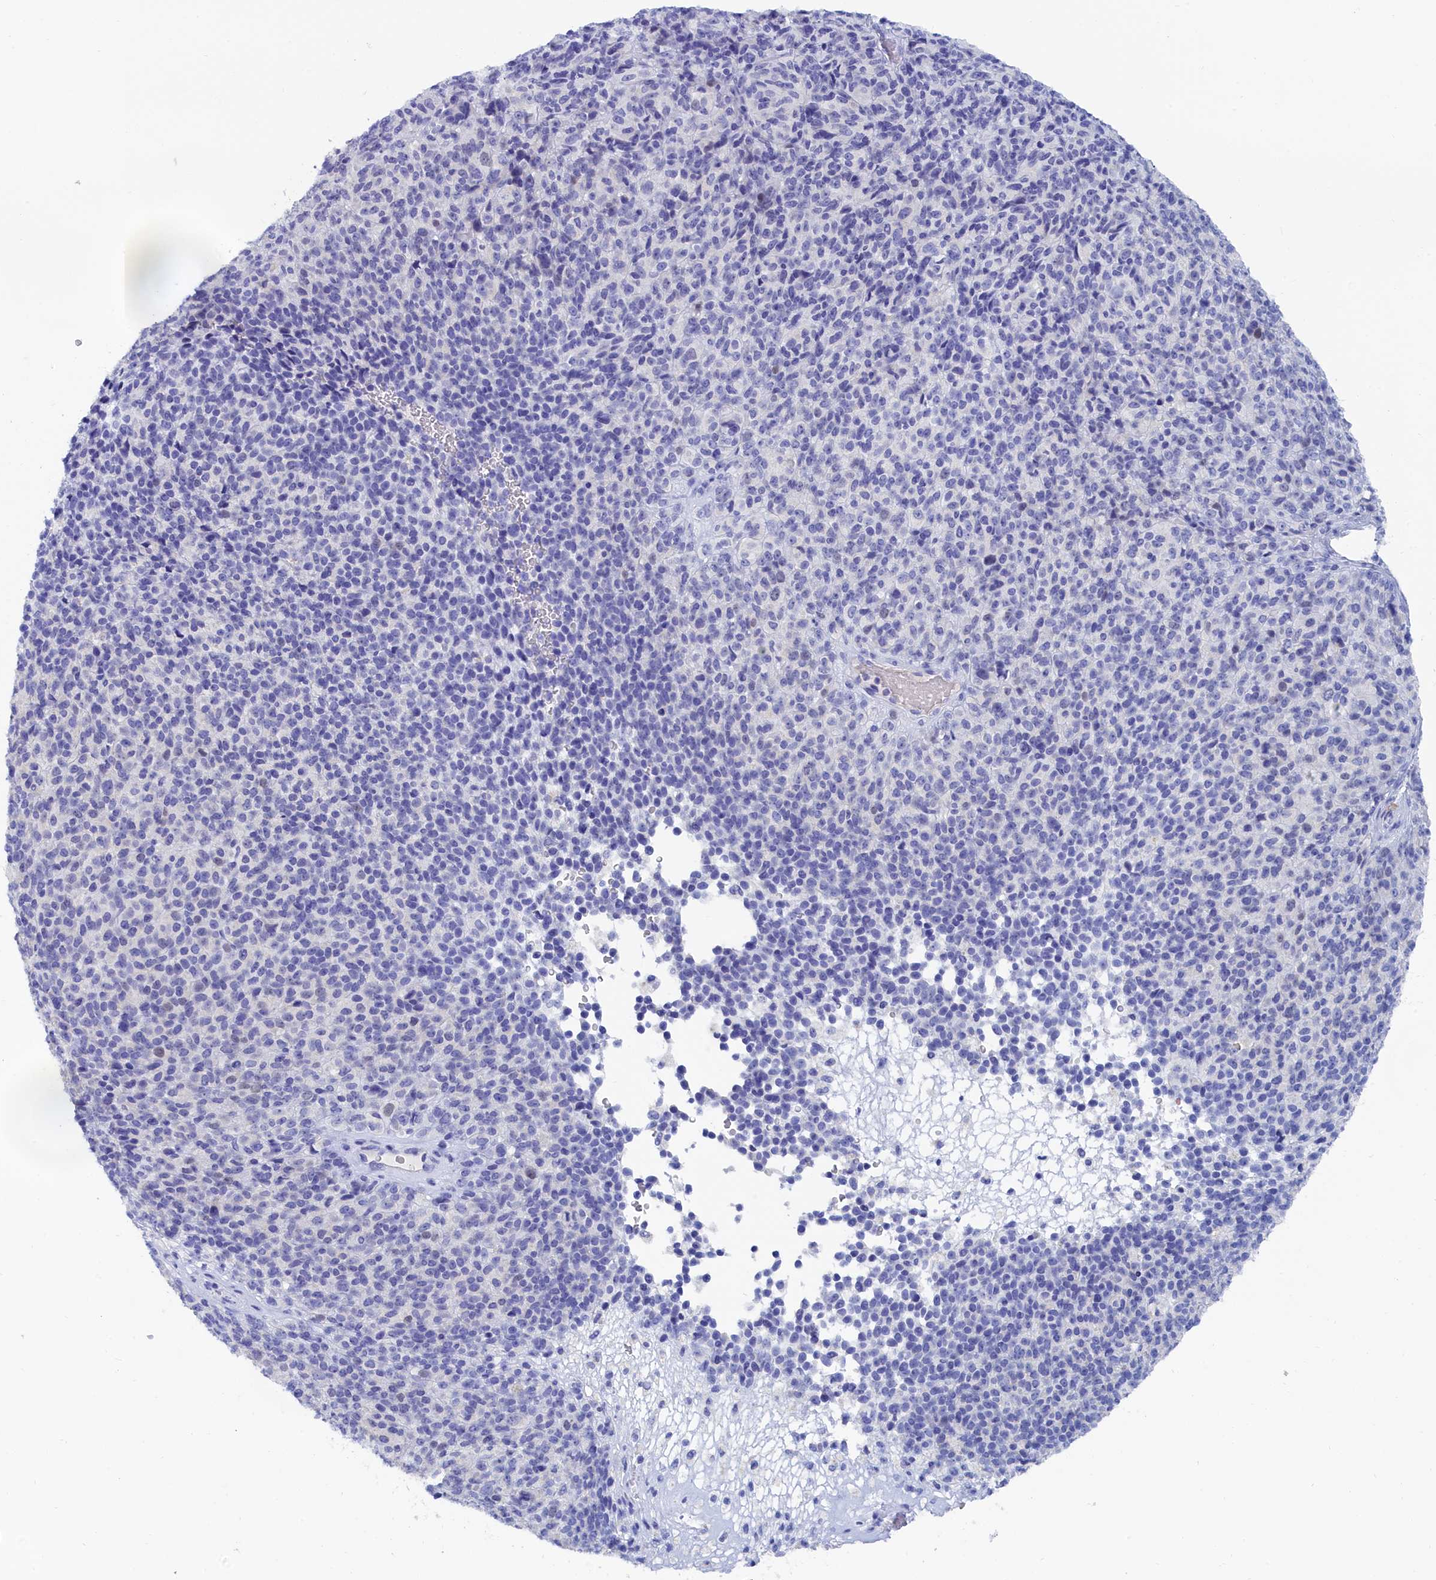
{"staining": {"intensity": "negative", "quantity": "none", "location": "none"}, "tissue": "melanoma", "cell_type": "Tumor cells", "image_type": "cancer", "snomed": [{"axis": "morphology", "description": "Malignant melanoma, Metastatic site"}, {"axis": "topography", "description": "Brain"}], "caption": "An image of melanoma stained for a protein demonstrates no brown staining in tumor cells.", "gene": "TRIM10", "patient": {"sex": "female", "age": 56}}